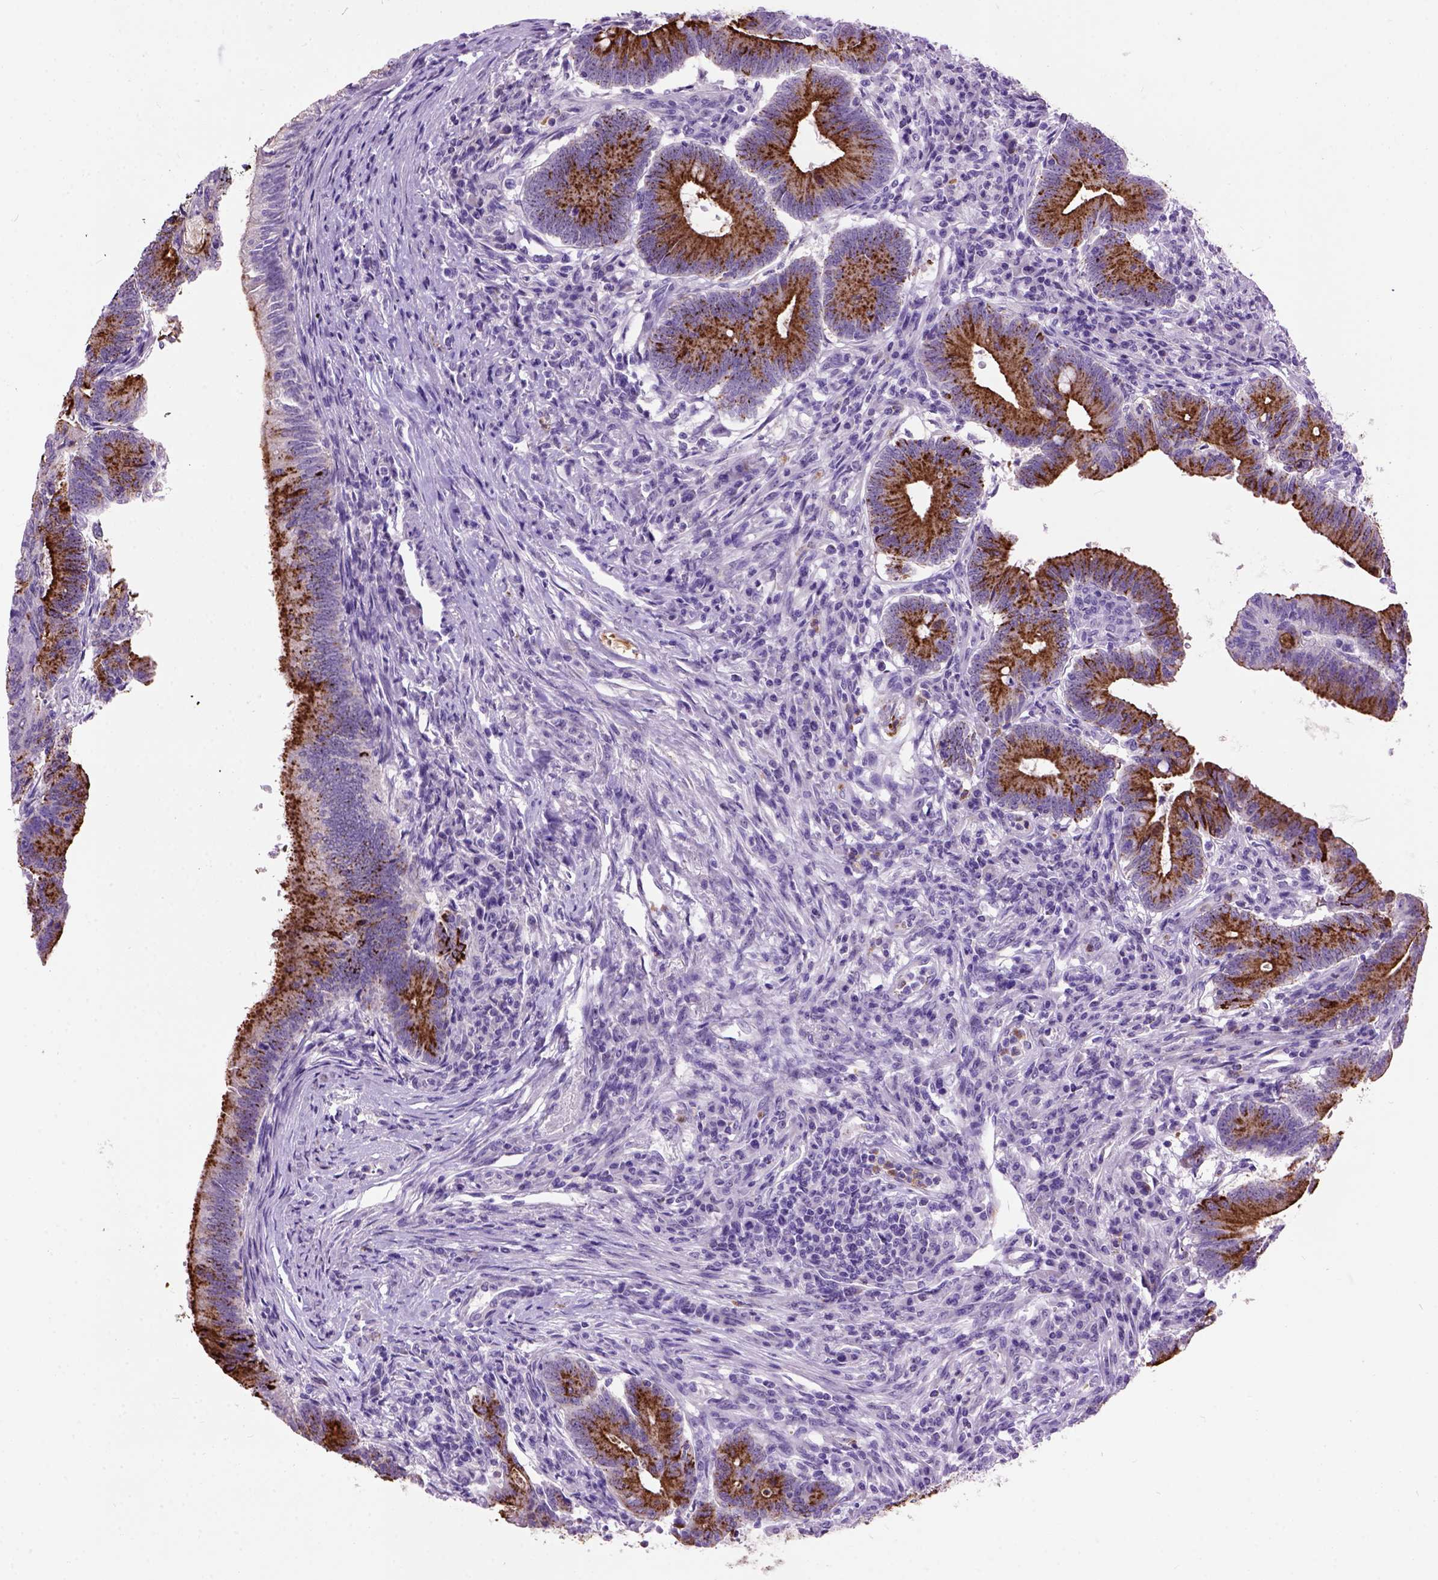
{"staining": {"intensity": "strong", "quantity": "25%-75%", "location": "cytoplasmic/membranous"}, "tissue": "colorectal cancer", "cell_type": "Tumor cells", "image_type": "cancer", "snomed": [{"axis": "morphology", "description": "Adenocarcinoma, NOS"}, {"axis": "topography", "description": "Colon"}], "caption": "Tumor cells display strong cytoplasmic/membranous positivity in approximately 25%-75% of cells in colorectal cancer (adenocarcinoma). (brown staining indicates protein expression, while blue staining denotes nuclei).", "gene": "MAPT", "patient": {"sex": "female", "age": 70}}